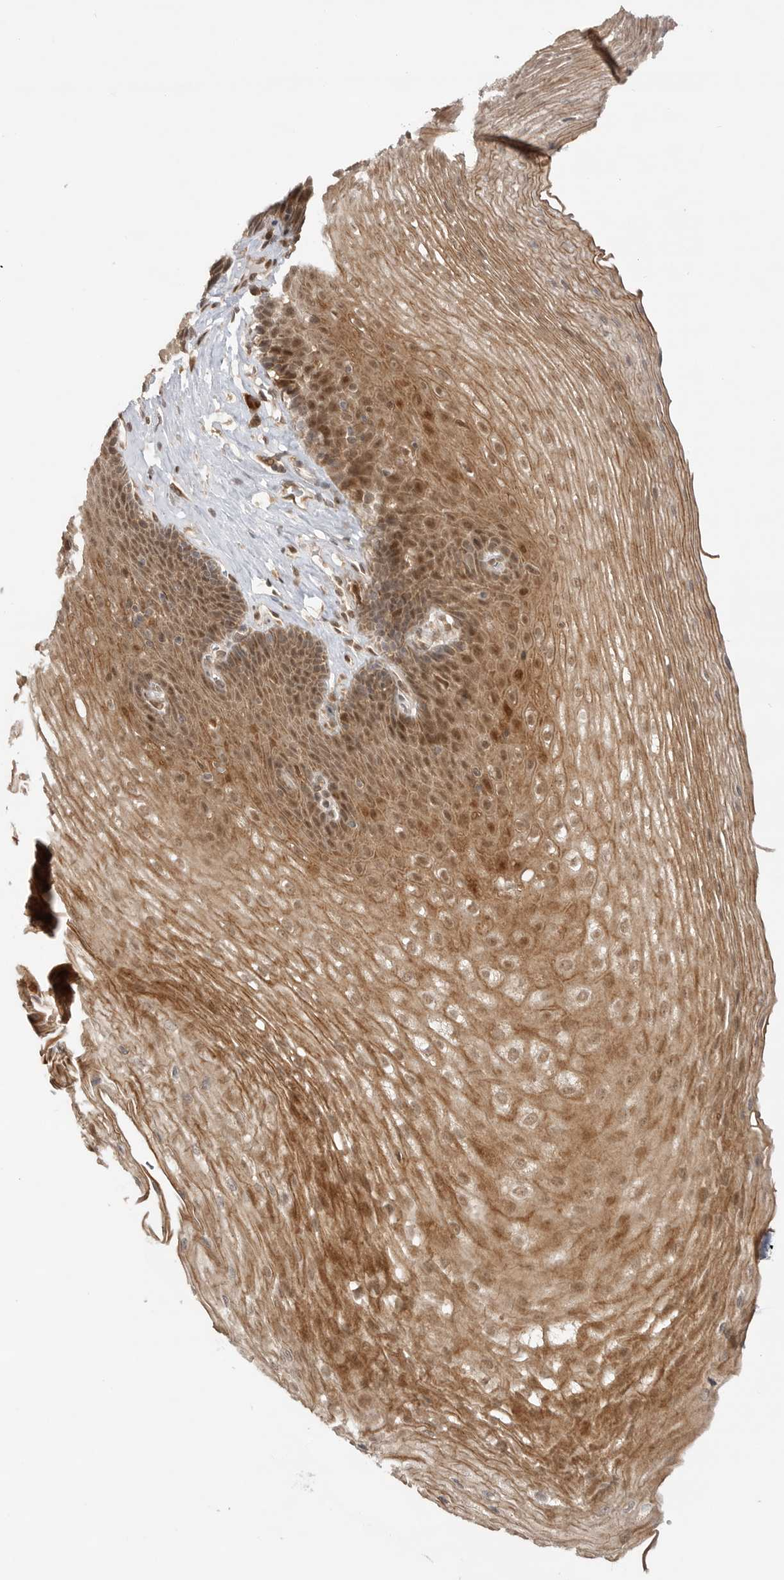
{"staining": {"intensity": "moderate", "quantity": ">75%", "location": "cytoplasmic/membranous,nuclear"}, "tissue": "esophagus", "cell_type": "Squamous epithelial cells", "image_type": "normal", "snomed": [{"axis": "morphology", "description": "Normal tissue, NOS"}, {"axis": "topography", "description": "Esophagus"}], "caption": "Esophagus stained with DAB (3,3'-diaminobenzidine) immunohistochemistry (IHC) demonstrates medium levels of moderate cytoplasmic/membranous,nuclear positivity in approximately >75% of squamous epithelial cells.", "gene": "ALKAL1", "patient": {"sex": "female", "age": 66}}